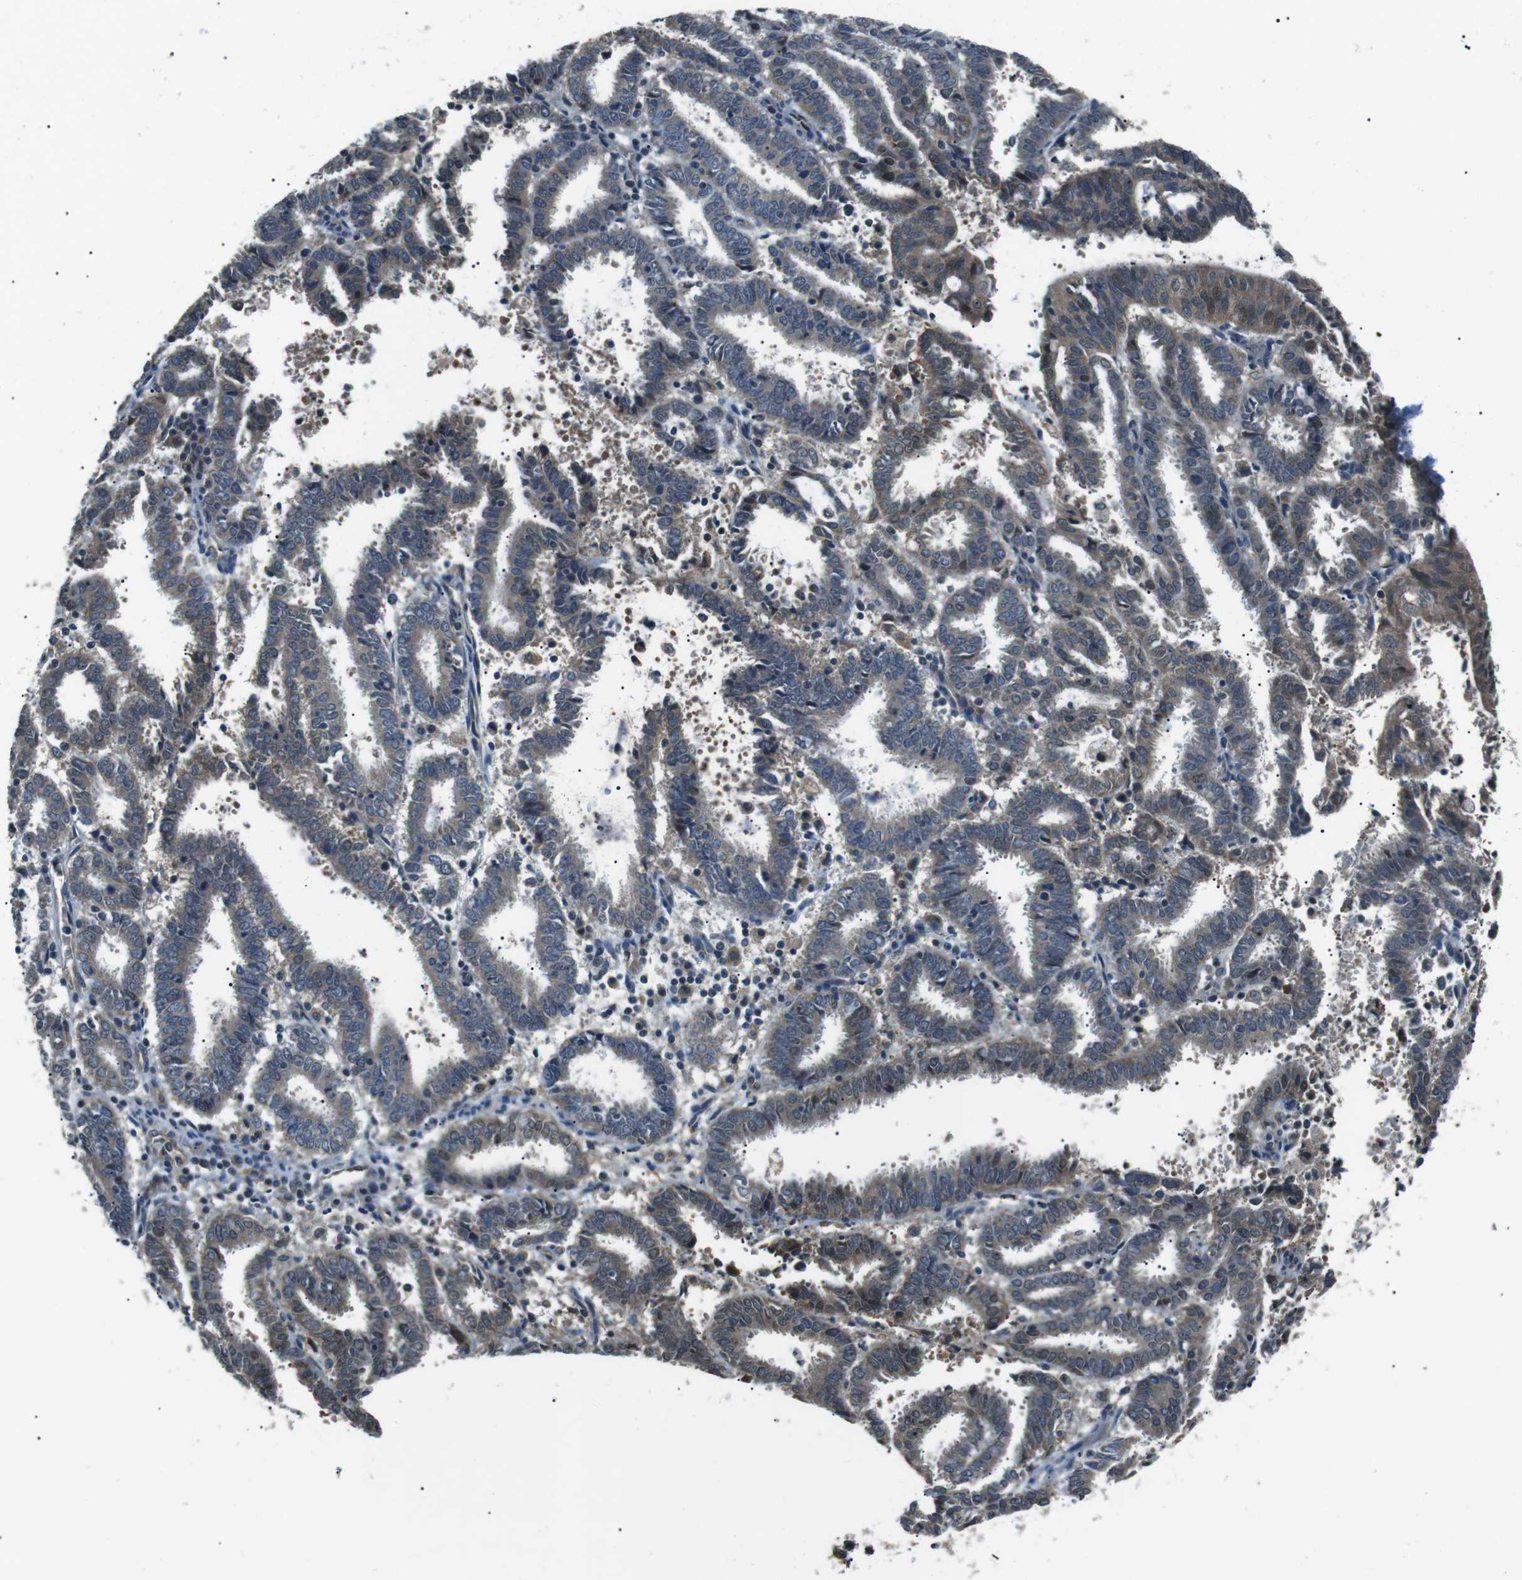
{"staining": {"intensity": "weak", "quantity": "<25%", "location": "cytoplasmic/membranous"}, "tissue": "endometrial cancer", "cell_type": "Tumor cells", "image_type": "cancer", "snomed": [{"axis": "morphology", "description": "Adenocarcinoma, NOS"}, {"axis": "topography", "description": "Uterus"}], "caption": "Immunohistochemical staining of endometrial cancer demonstrates no significant positivity in tumor cells.", "gene": "LRIG2", "patient": {"sex": "female", "age": 83}}